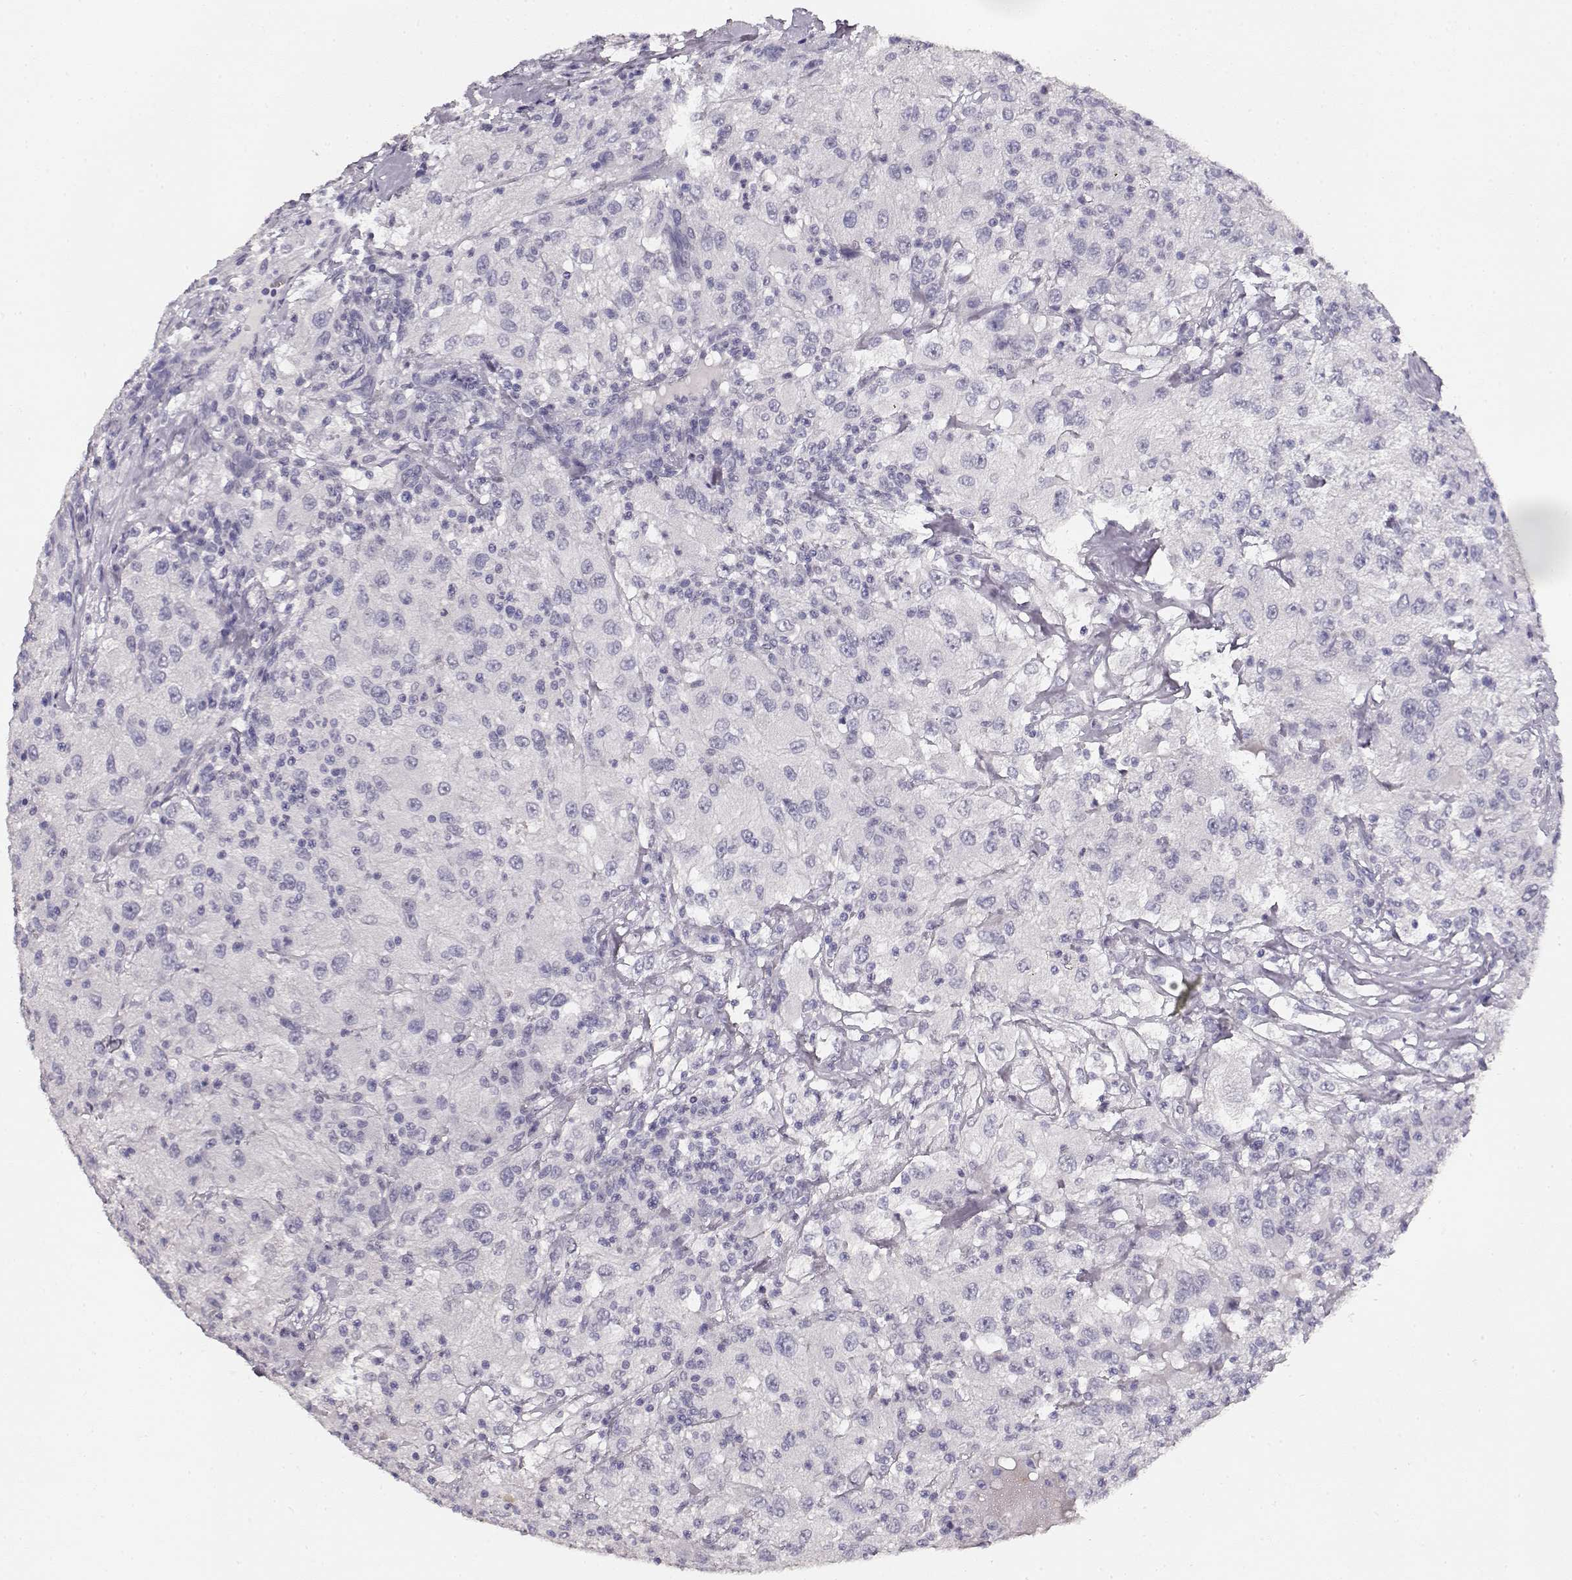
{"staining": {"intensity": "negative", "quantity": "none", "location": "none"}, "tissue": "renal cancer", "cell_type": "Tumor cells", "image_type": "cancer", "snomed": [{"axis": "morphology", "description": "Adenocarcinoma, NOS"}, {"axis": "topography", "description": "Kidney"}], "caption": "High power microscopy micrograph of an IHC micrograph of renal cancer, revealing no significant positivity in tumor cells. The staining is performed using DAB brown chromogen with nuclei counter-stained in using hematoxylin.", "gene": "TPH2", "patient": {"sex": "female", "age": 67}}